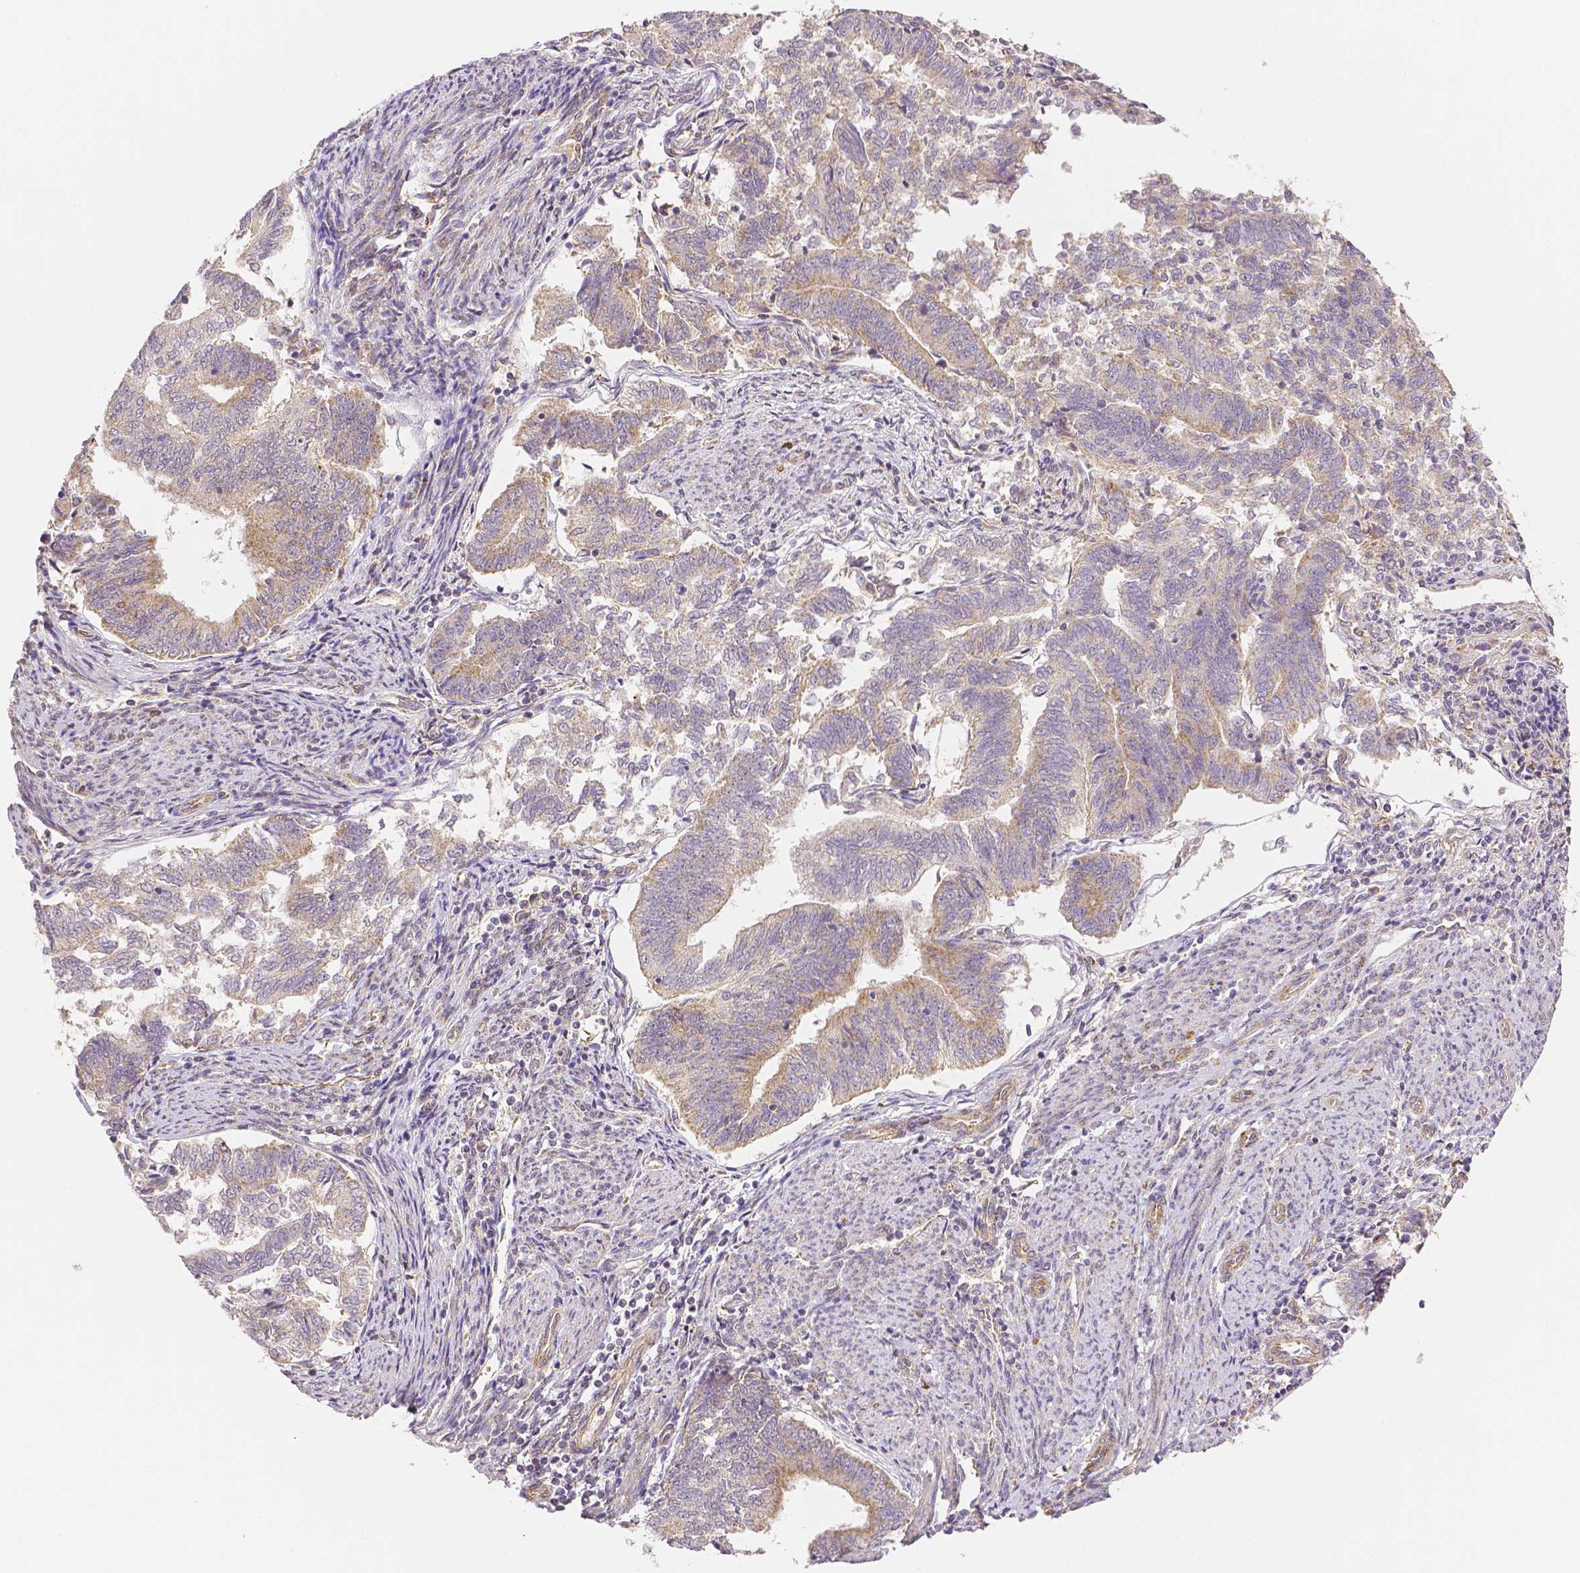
{"staining": {"intensity": "weak", "quantity": "<25%", "location": "cytoplasmic/membranous"}, "tissue": "endometrial cancer", "cell_type": "Tumor cells", "image_type": "cancer", "snomed": [{"axis": "morphology", "description": "Adenocarcinoma, NOS"}, {"axis": "topography", "description": "Endometrium"}], "caption": "Endometrial adenocarcinoma was stained to show a protein in brown. There is no significant staining in tumor cells. The staining was performed using DAB to visualize the protein expression in brown, while the nuclei were stained in blue with hematoxylin (Magnification: 20x).", "gene": "RHOT1", "patient": {"sex": "female", "age": 65}}